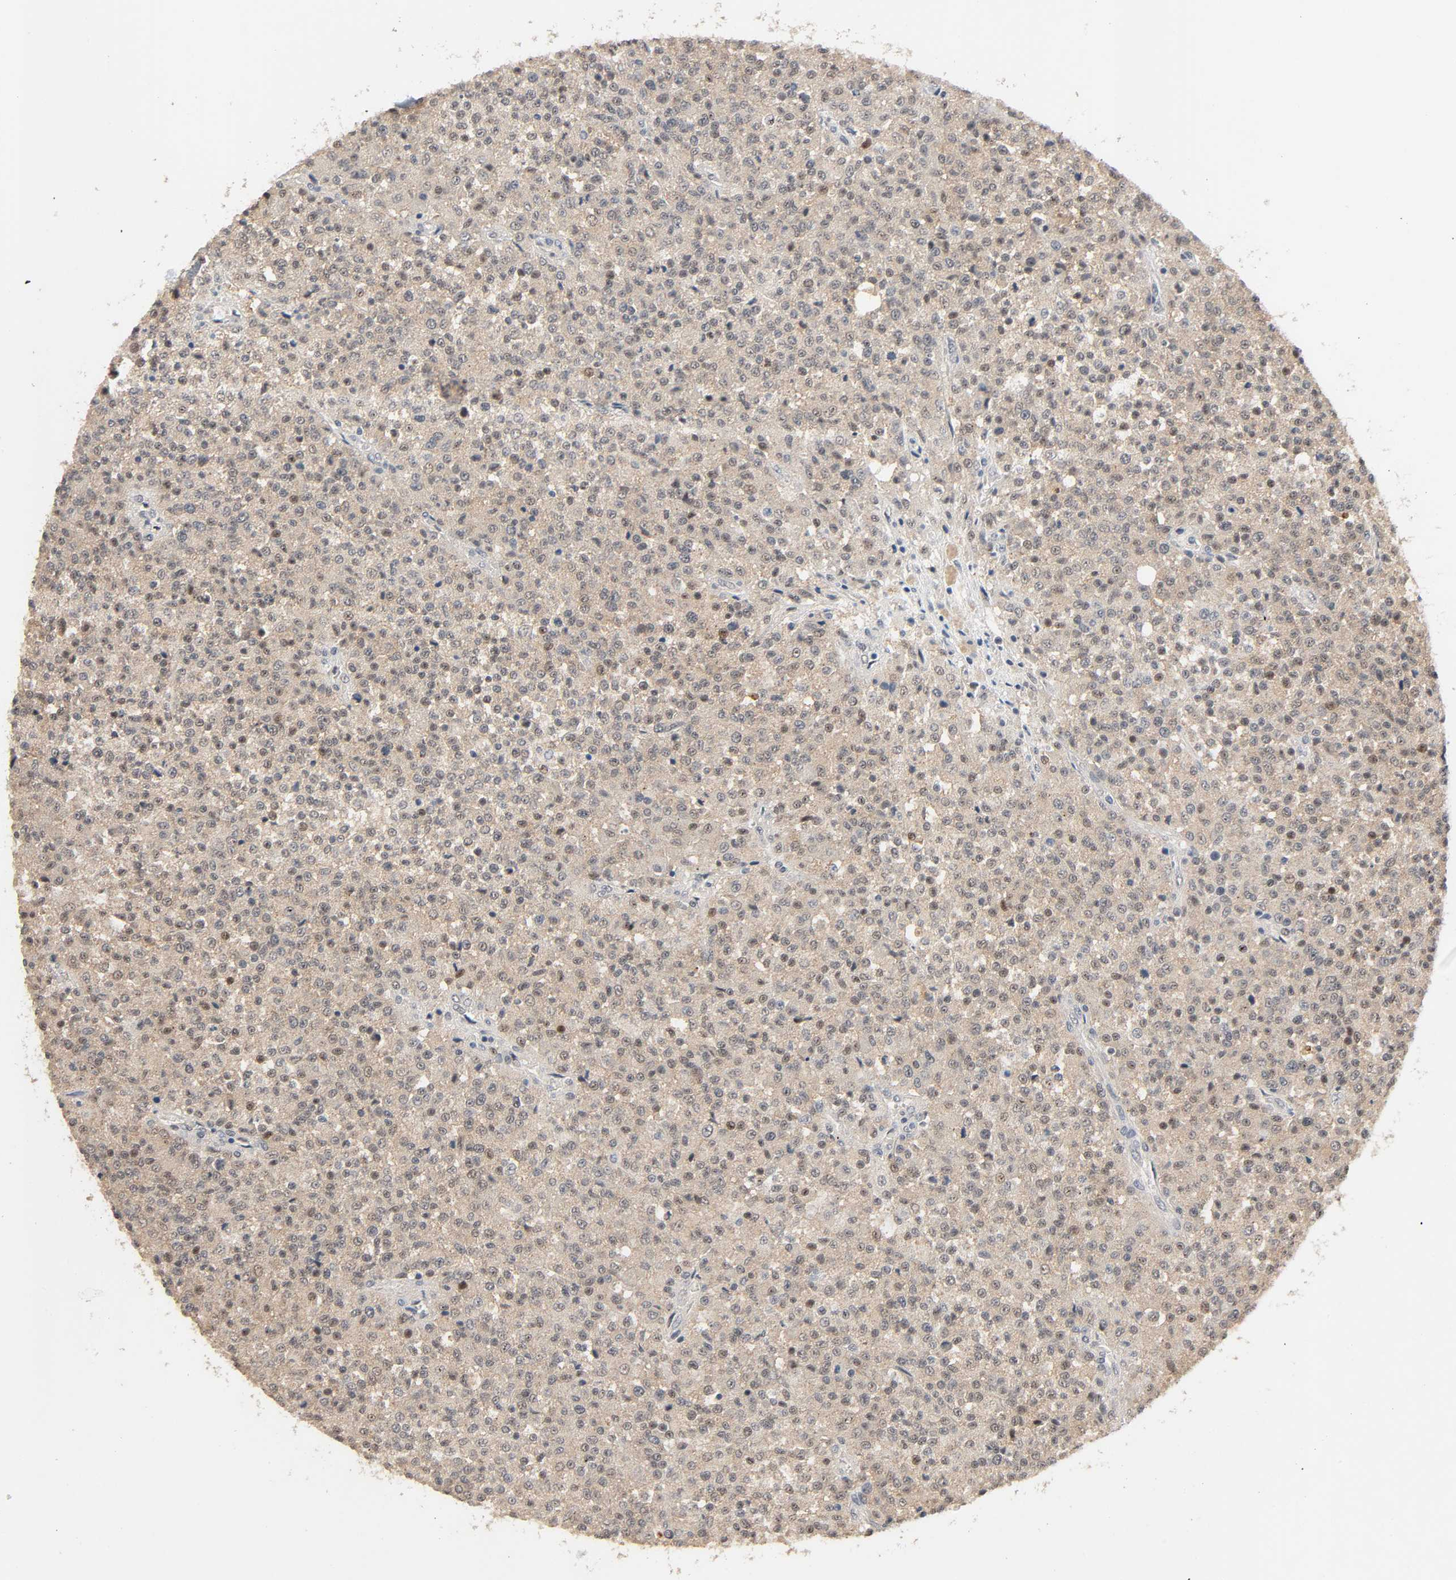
{"staining": {"intensity": "strong", "quantity": "<25%", "location": "nuclear"}, "tissue": "testis cancer", "cell_type": "Tumor cells", "image_type": "cancer", "snomed": [{"axis": "morphology", "description": "Seminoma, NOS"}, {"axis": "topography", "description": "Testis"}], "caption": "About <25% of tumor cells in testis cancer show strong nuclear protein staining as visualized by brown immunohistochemical staining.", "gene": "MAGEA8", "patient": {"sex": "male", "age": 59}}